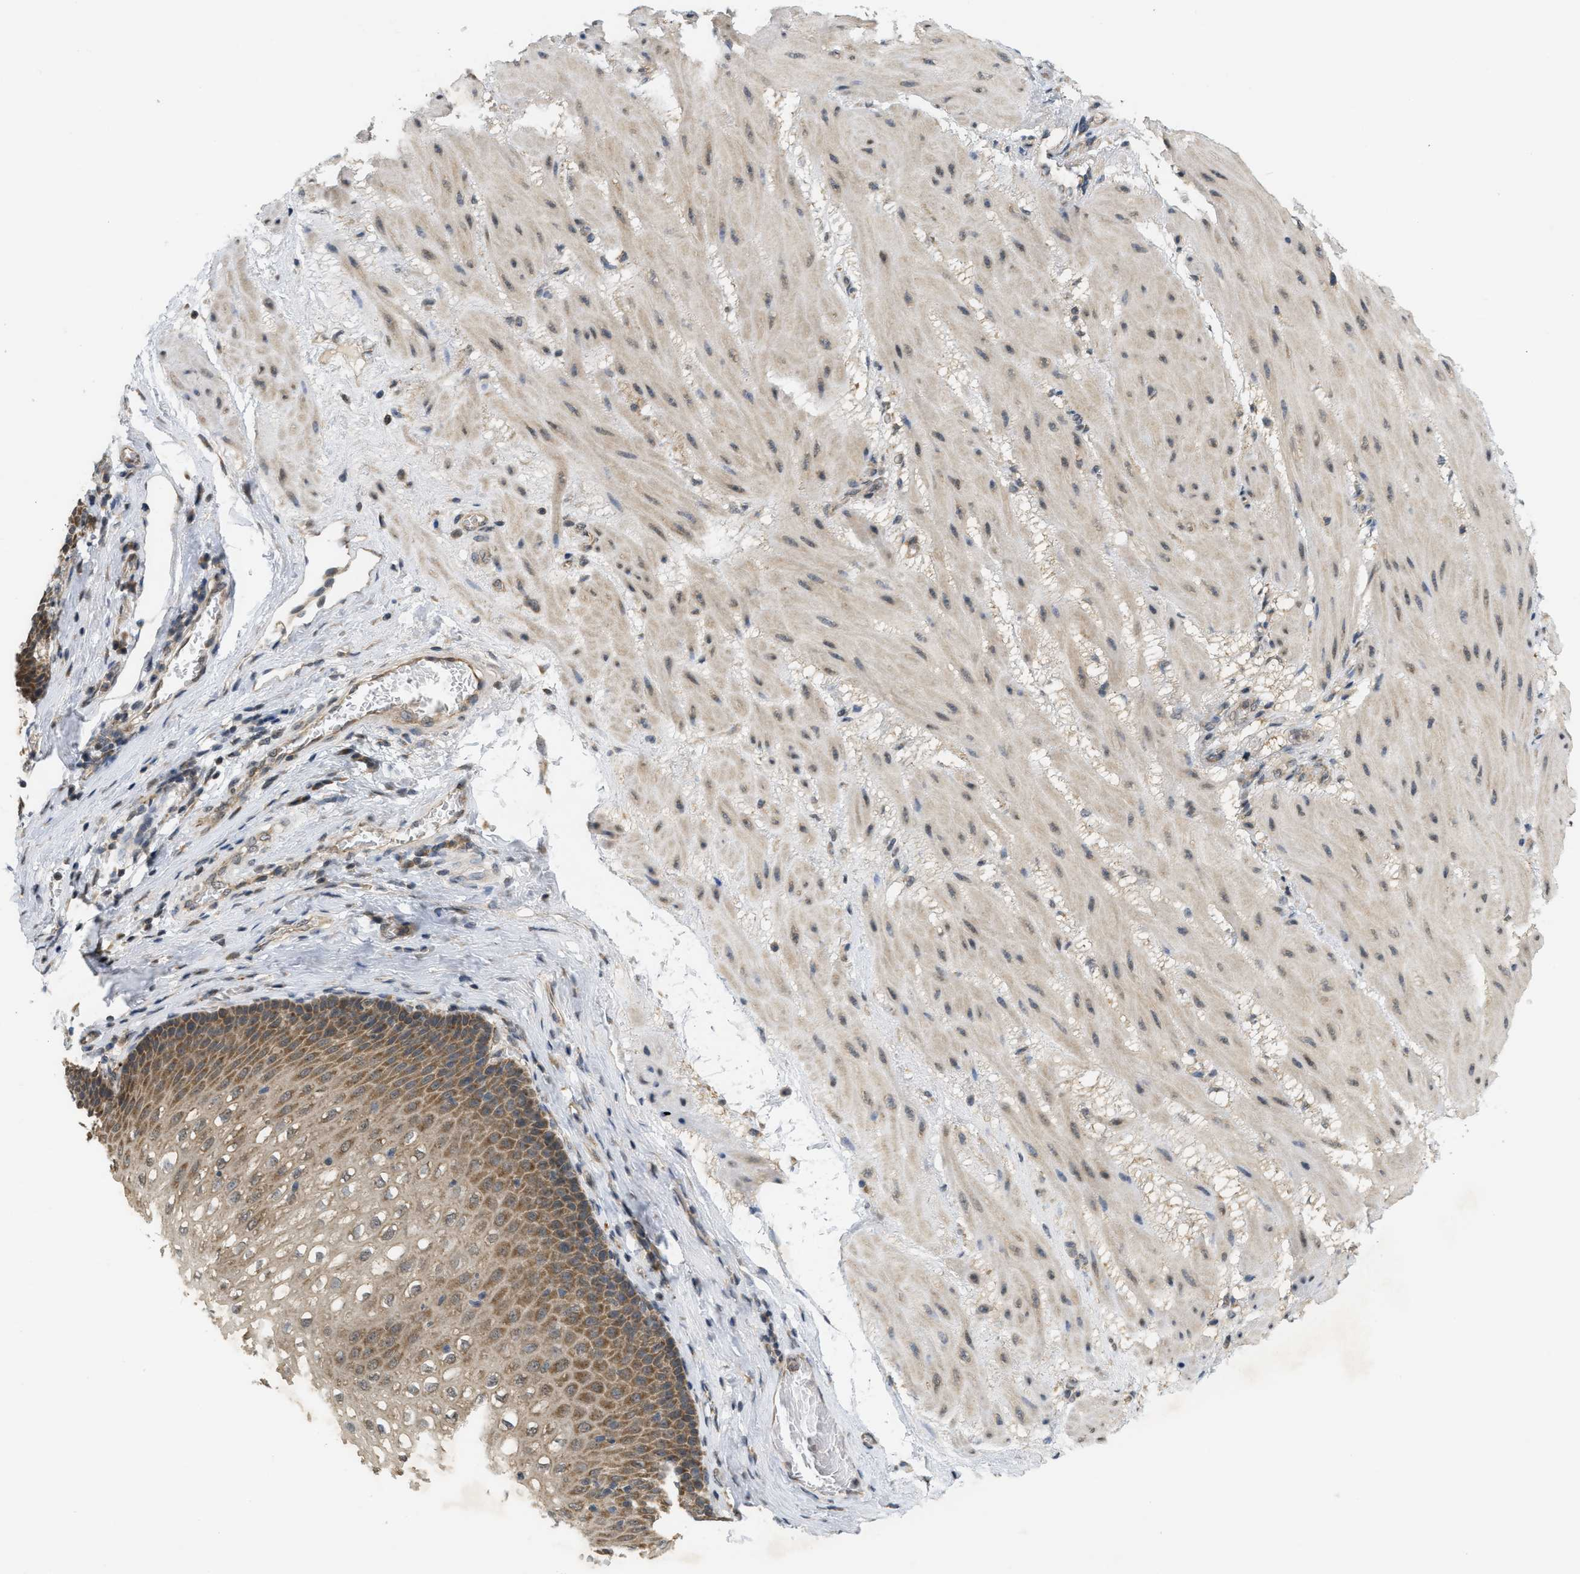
{"staining": {"intensity": "moderate", "quantity": ">75%", "location": "cytoplasmic/membranous"}, "tissue": "esophagus", "cell_type": "Squamous epithelial cells", "image_type": "normal", "snomed": [{"axis": "morphology", "description": "Normal tissue, NOS"}, {"axis": "topography", "description": "Esophagus"}], "caption": "Protein analysis of benign esophagus demonstrates moderate cytoplasmic/membranous expression in about >75% of squamous epithelial cells.", "gene": "PRKD1", "patient": {"sex": "male", "age": 48}}